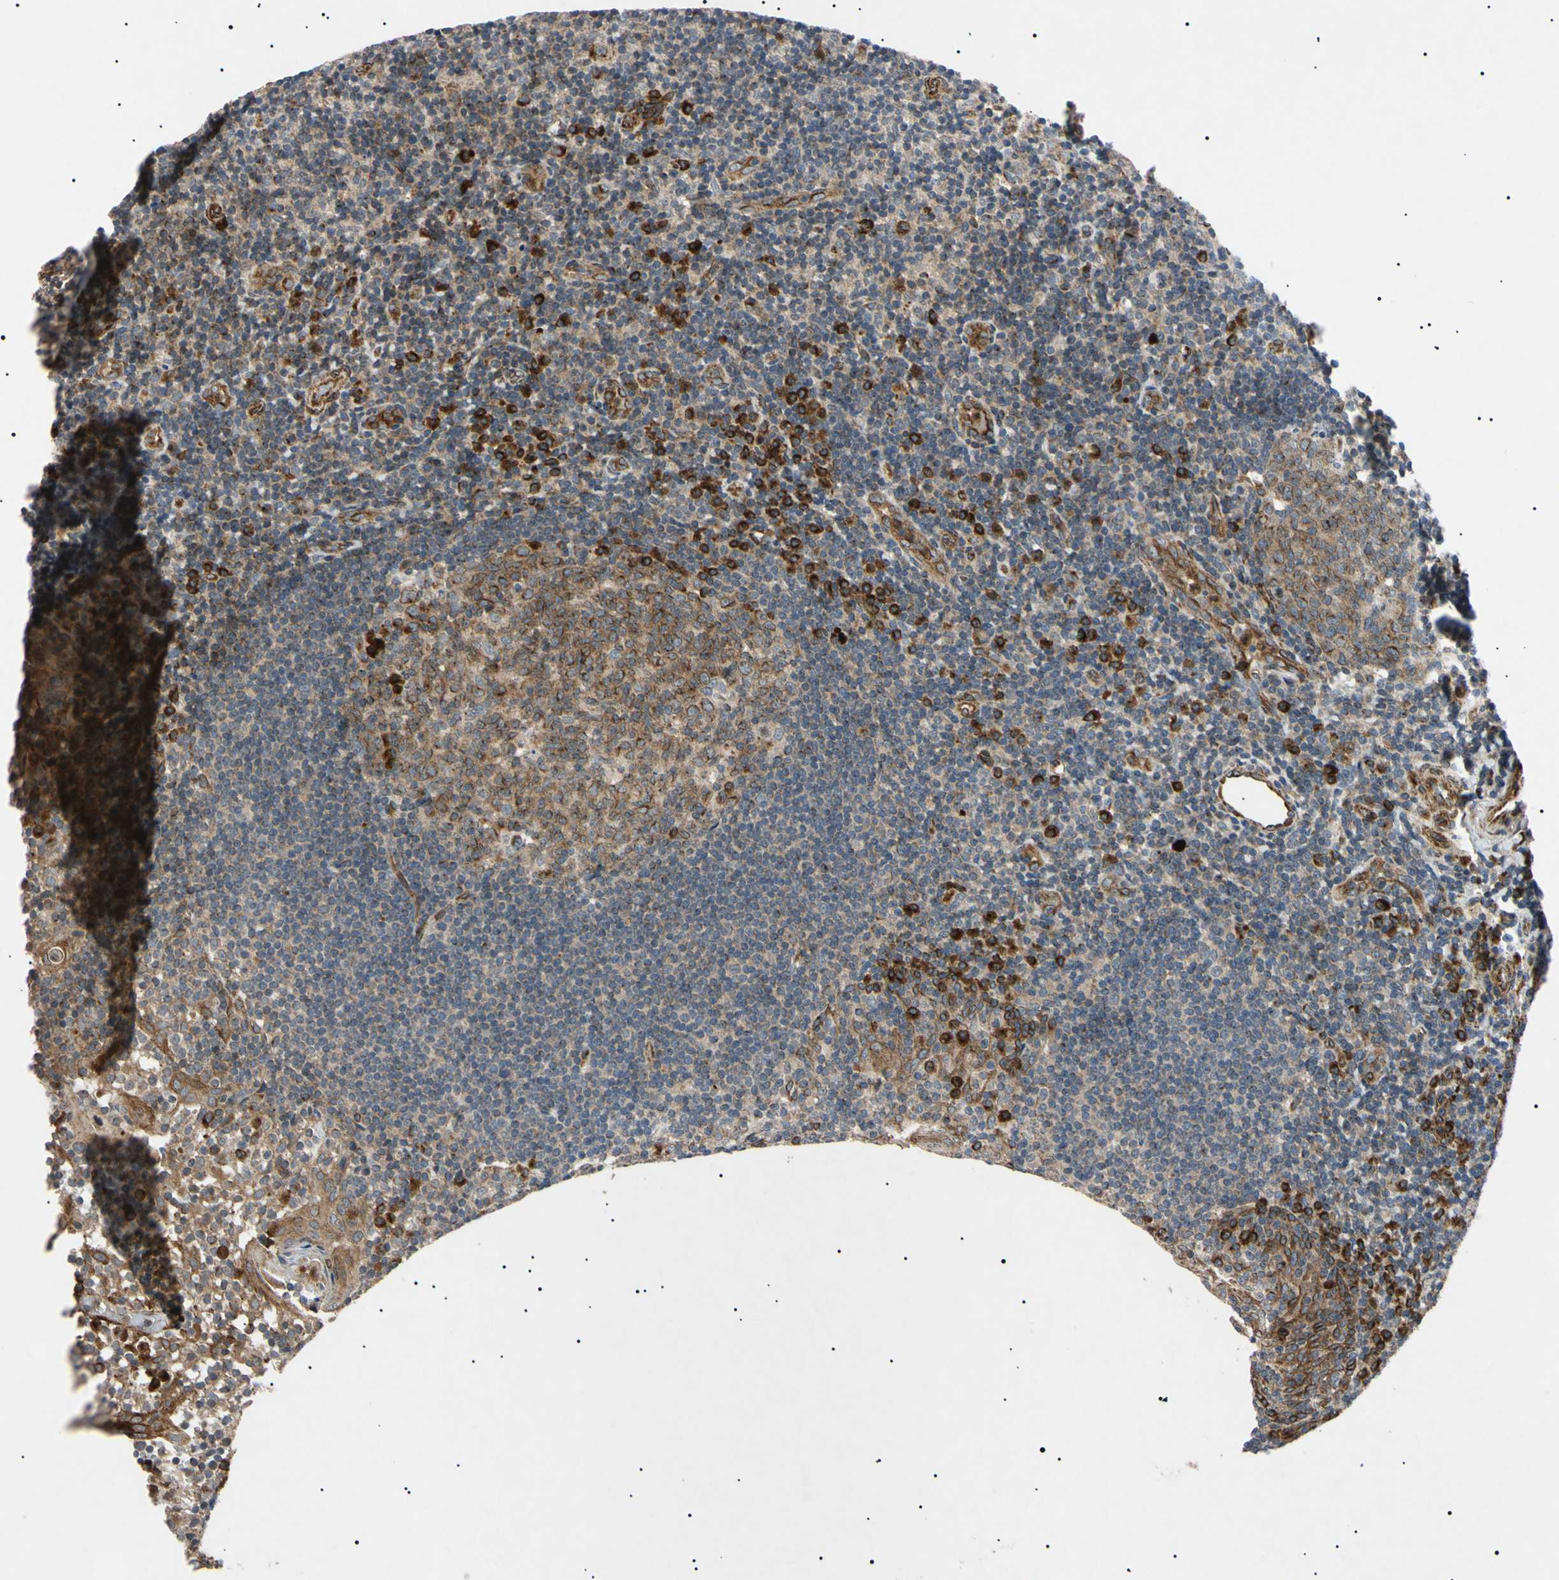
{"staining": {"intensity": "weak", "quantity": "25%-75%", "location": "cytoplasmic/membranous,nuclear"}, "tissue": "tonsil", "cell_type": "Germinal center cells", "image_type": "normal", "snomed": [{"axis": "morphology", "description": "Normal tissue, NOS"}, {"axis": "topography", "description": "Tonsil"}], "caption": "This is an image of IHC staining of unremarkable tonsil, which shows weak positivity in the cytoplasmic/membranous,nuclear of germinal center cells.", "gene": "TUBB4A", "patient": {"sex": "female", "age": 40}}